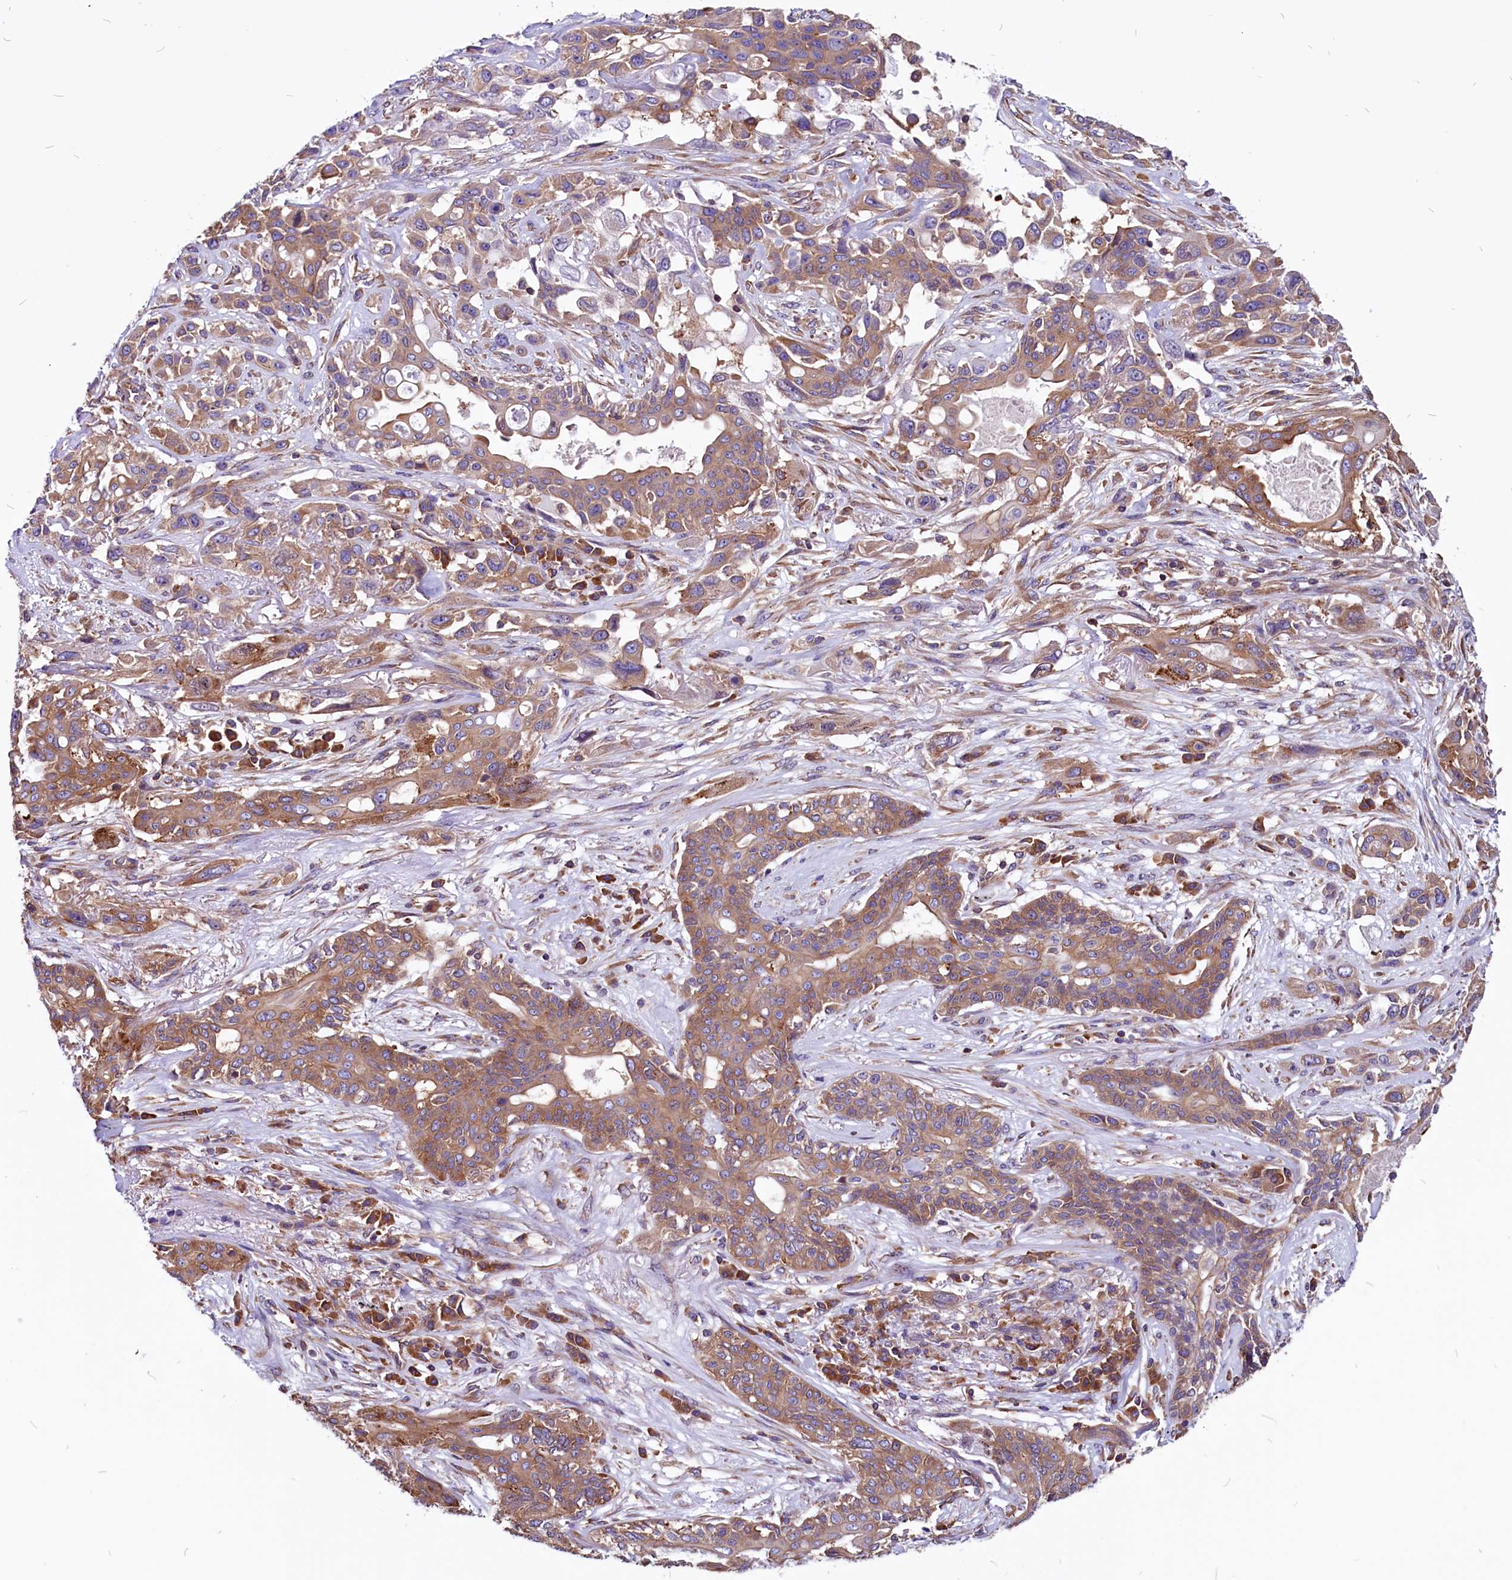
{"staining": {"intensity": "moderate", "quantity": ">75%", "location": "cytoplasmic/membranous"}, "tissue": "lung cancer", "cell_type": "Tumor cells", "image_type": "cancer", "snomed": [{"axis": "morphology", "description": "Squamous cell carcinoma, NOS"}, {"axis": "topography", "description": "Lung"}], "caption": "An immunohistochemistry (IHC) micrograph of neoplastic tissue is shown. Protein staining in brown labels moderate cytoplasmic/membranous positivity in lung cancer within tumor cells.", "gene": "EIF3G", "patient": {"sex": "female", "age": 70}}